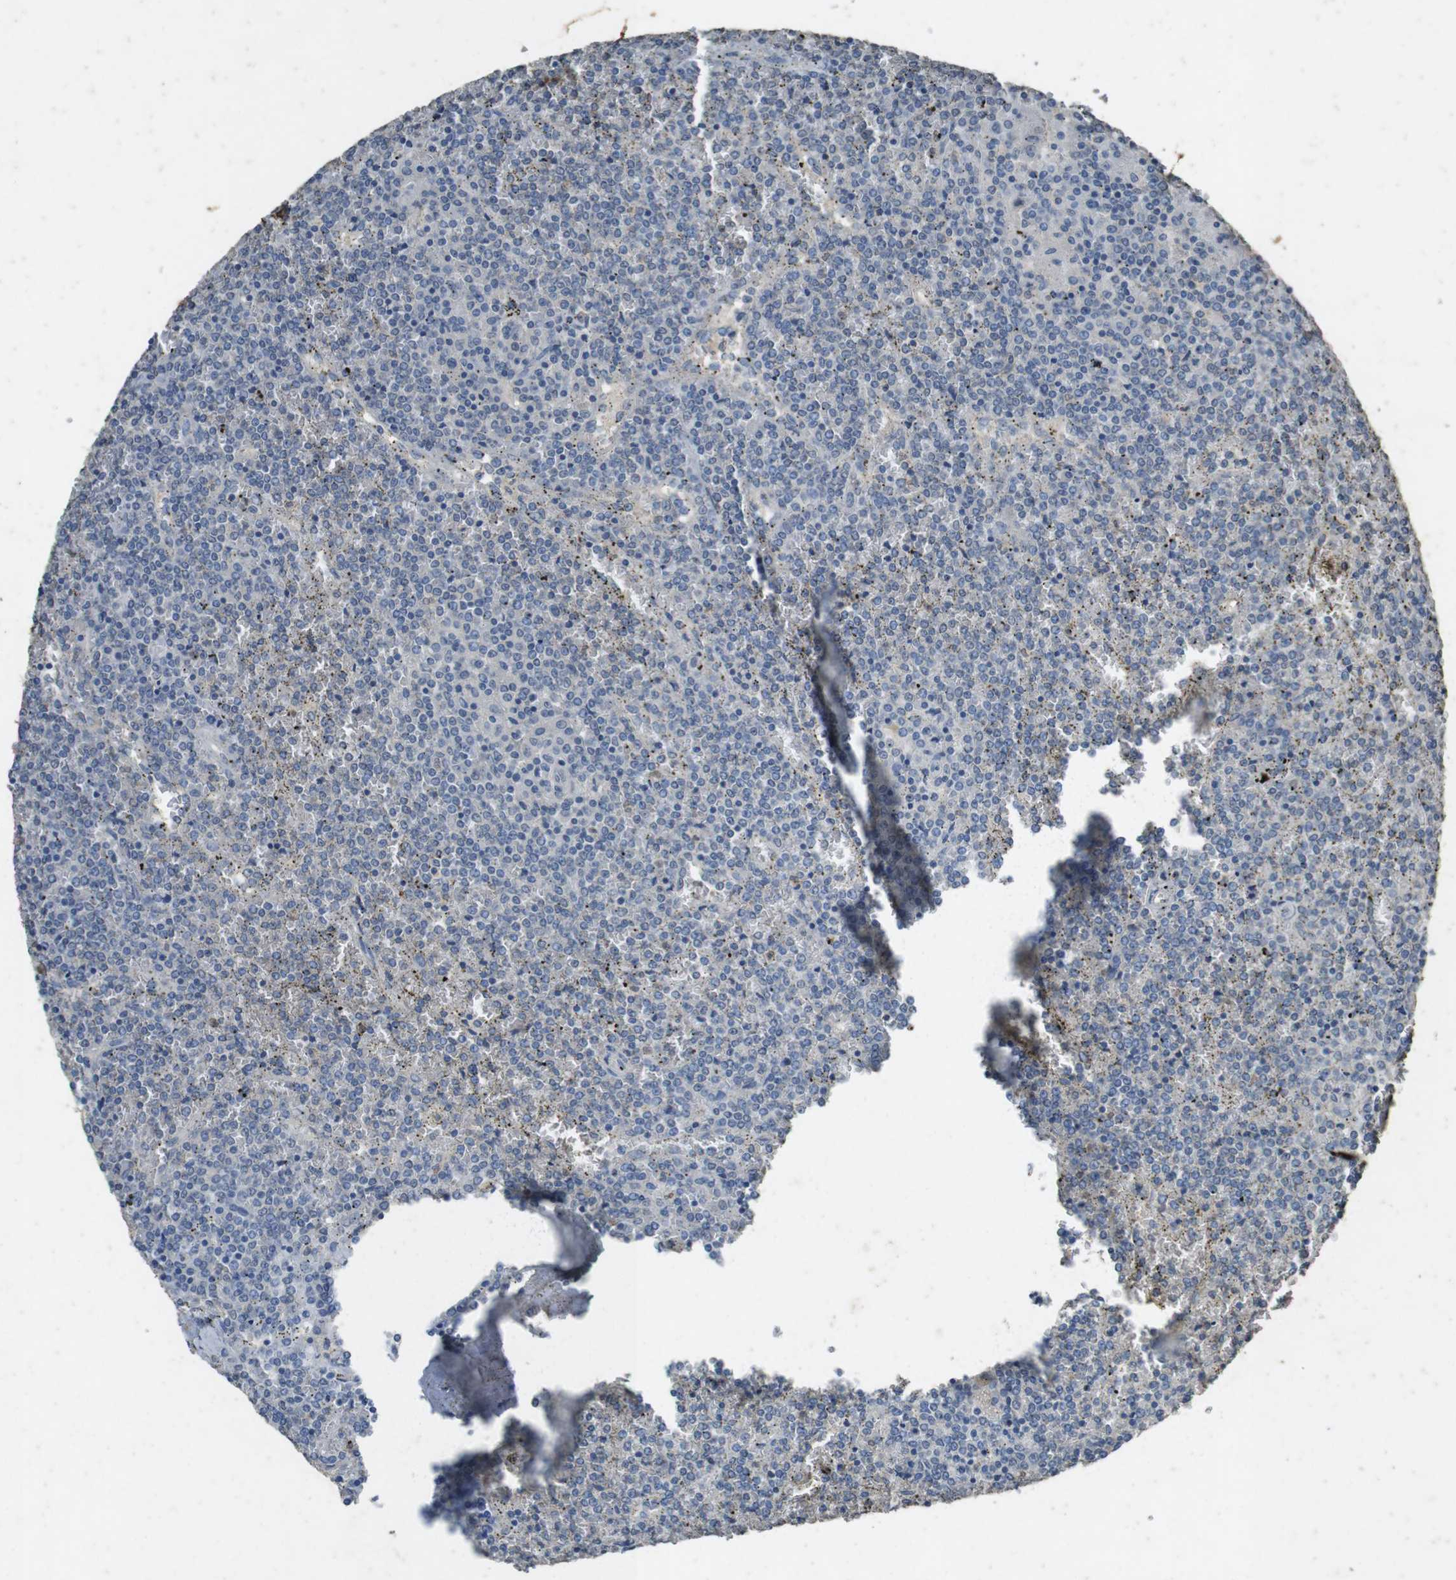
{"staining": {"intensity": "negative", "quantity": "none", "location": "none"}, "tissue": "lymphoma", "cell_type": "Tumor cells", "image_type": "cancer", "snomed": [{"axis": "morphology", "description": "Malignant lymphoma, non-Hodgkin's type, Low grade"}, {"axis": "topography", "description": "Spleen"}], "caption": "There is no significant staining in tumor cells of low-grade malignant lymphoma, non-Hodgkin's type.", "gene": "STBD1", "patient": {"sex": "female", "age": 19}}